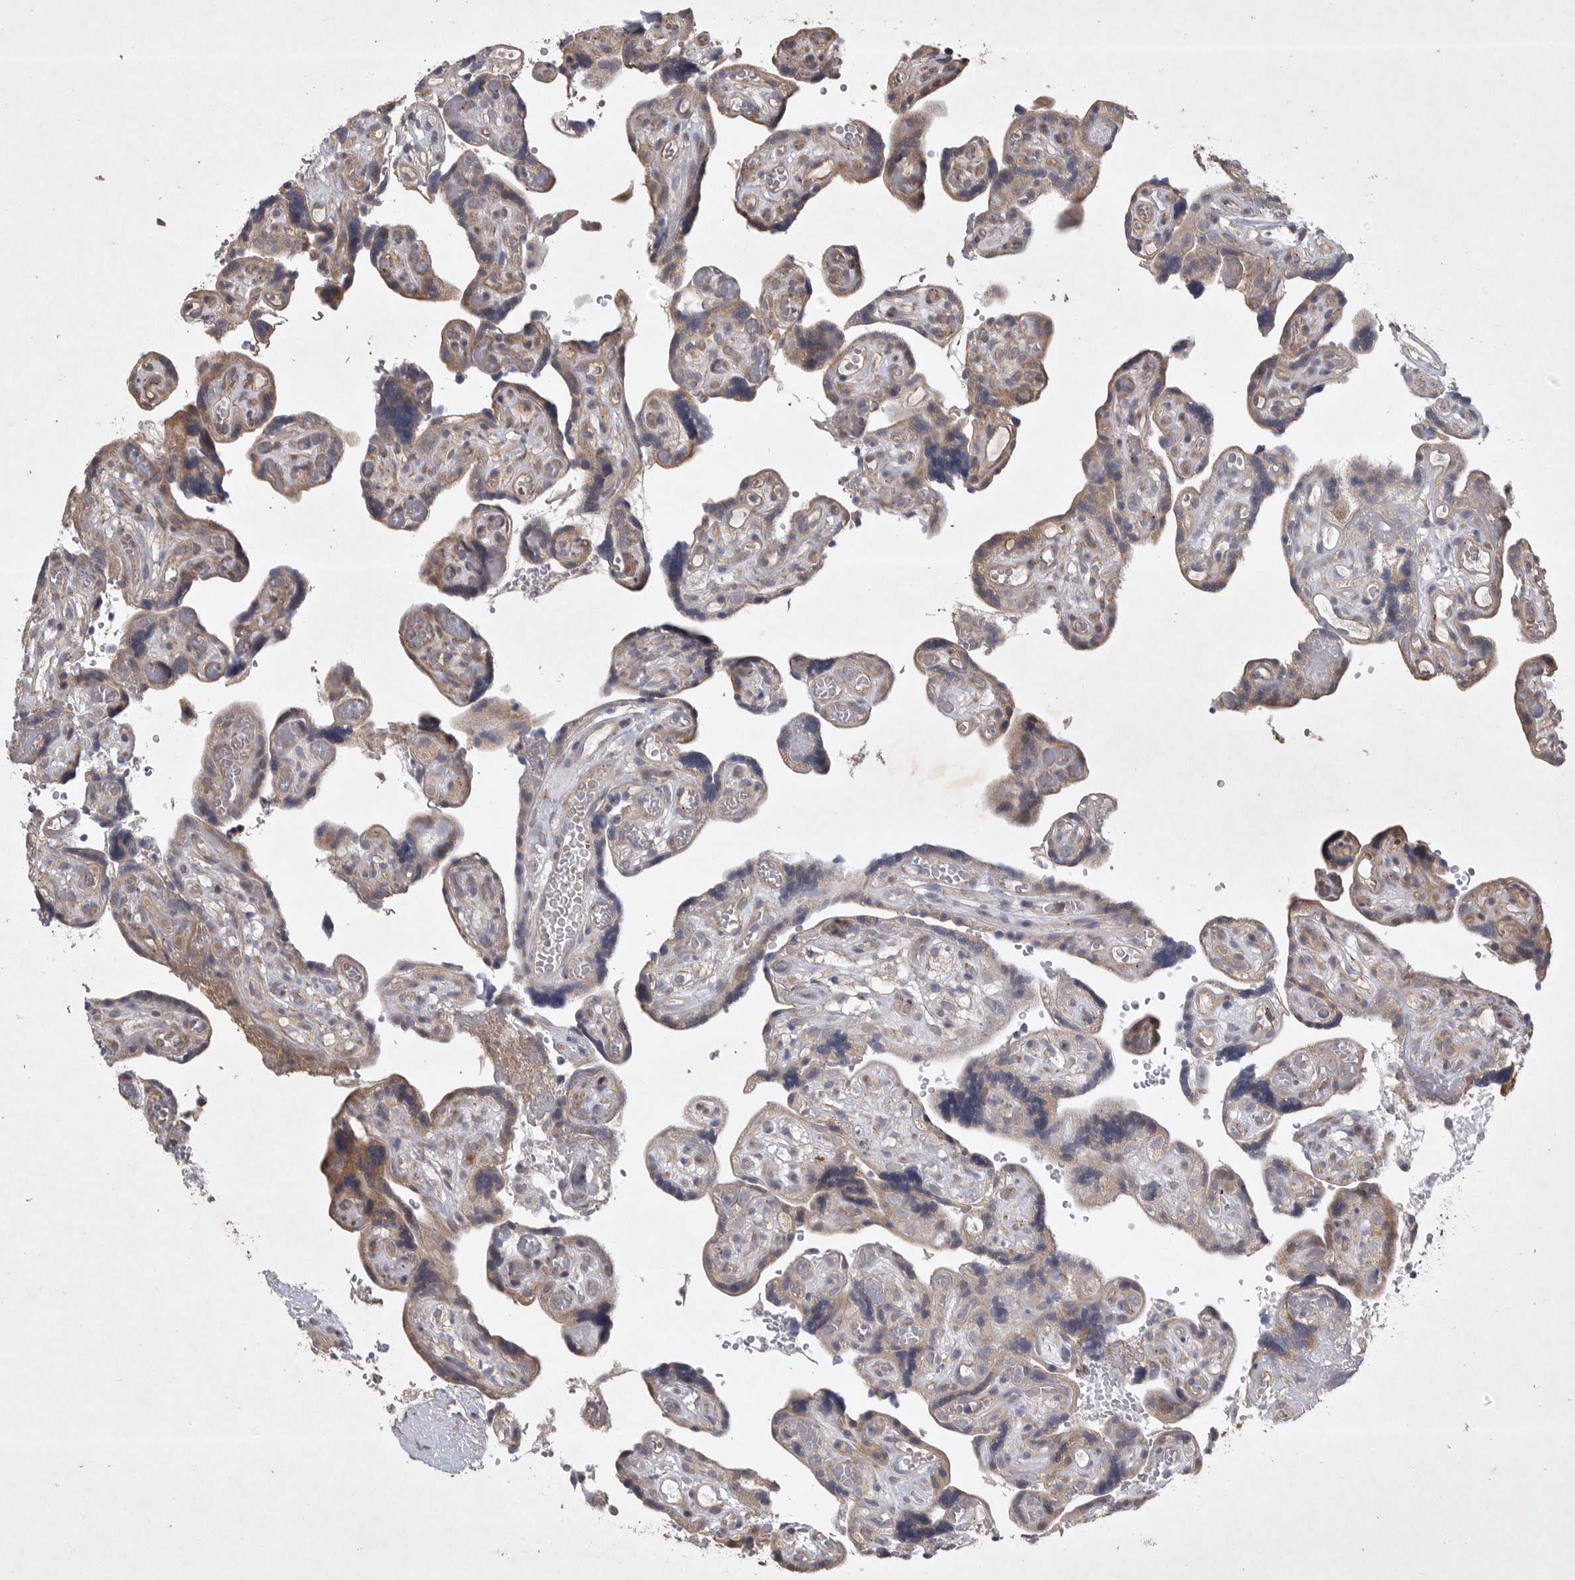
{"staining": {"intensity": "moderate", "quantity": ">75%", "location": "cytoplasmic/membranous"}, "tissue": "placenta", "cell_type": "Decidual cells", "image_type": "normal", "snomed": [{"axis": "morphology", "description": "Normal tissue, NOS"}, {"axis": "topography", "description": "Placenta"}], "caption": "Approximately >75% of decidual cells in benign human placenta reveal moderate cytoplasmic/membranous protein positivity as visualized by brown immunohistochemical staining.", "gene": "EDEM3", "patient": {"sex": "female", "age": 30}}